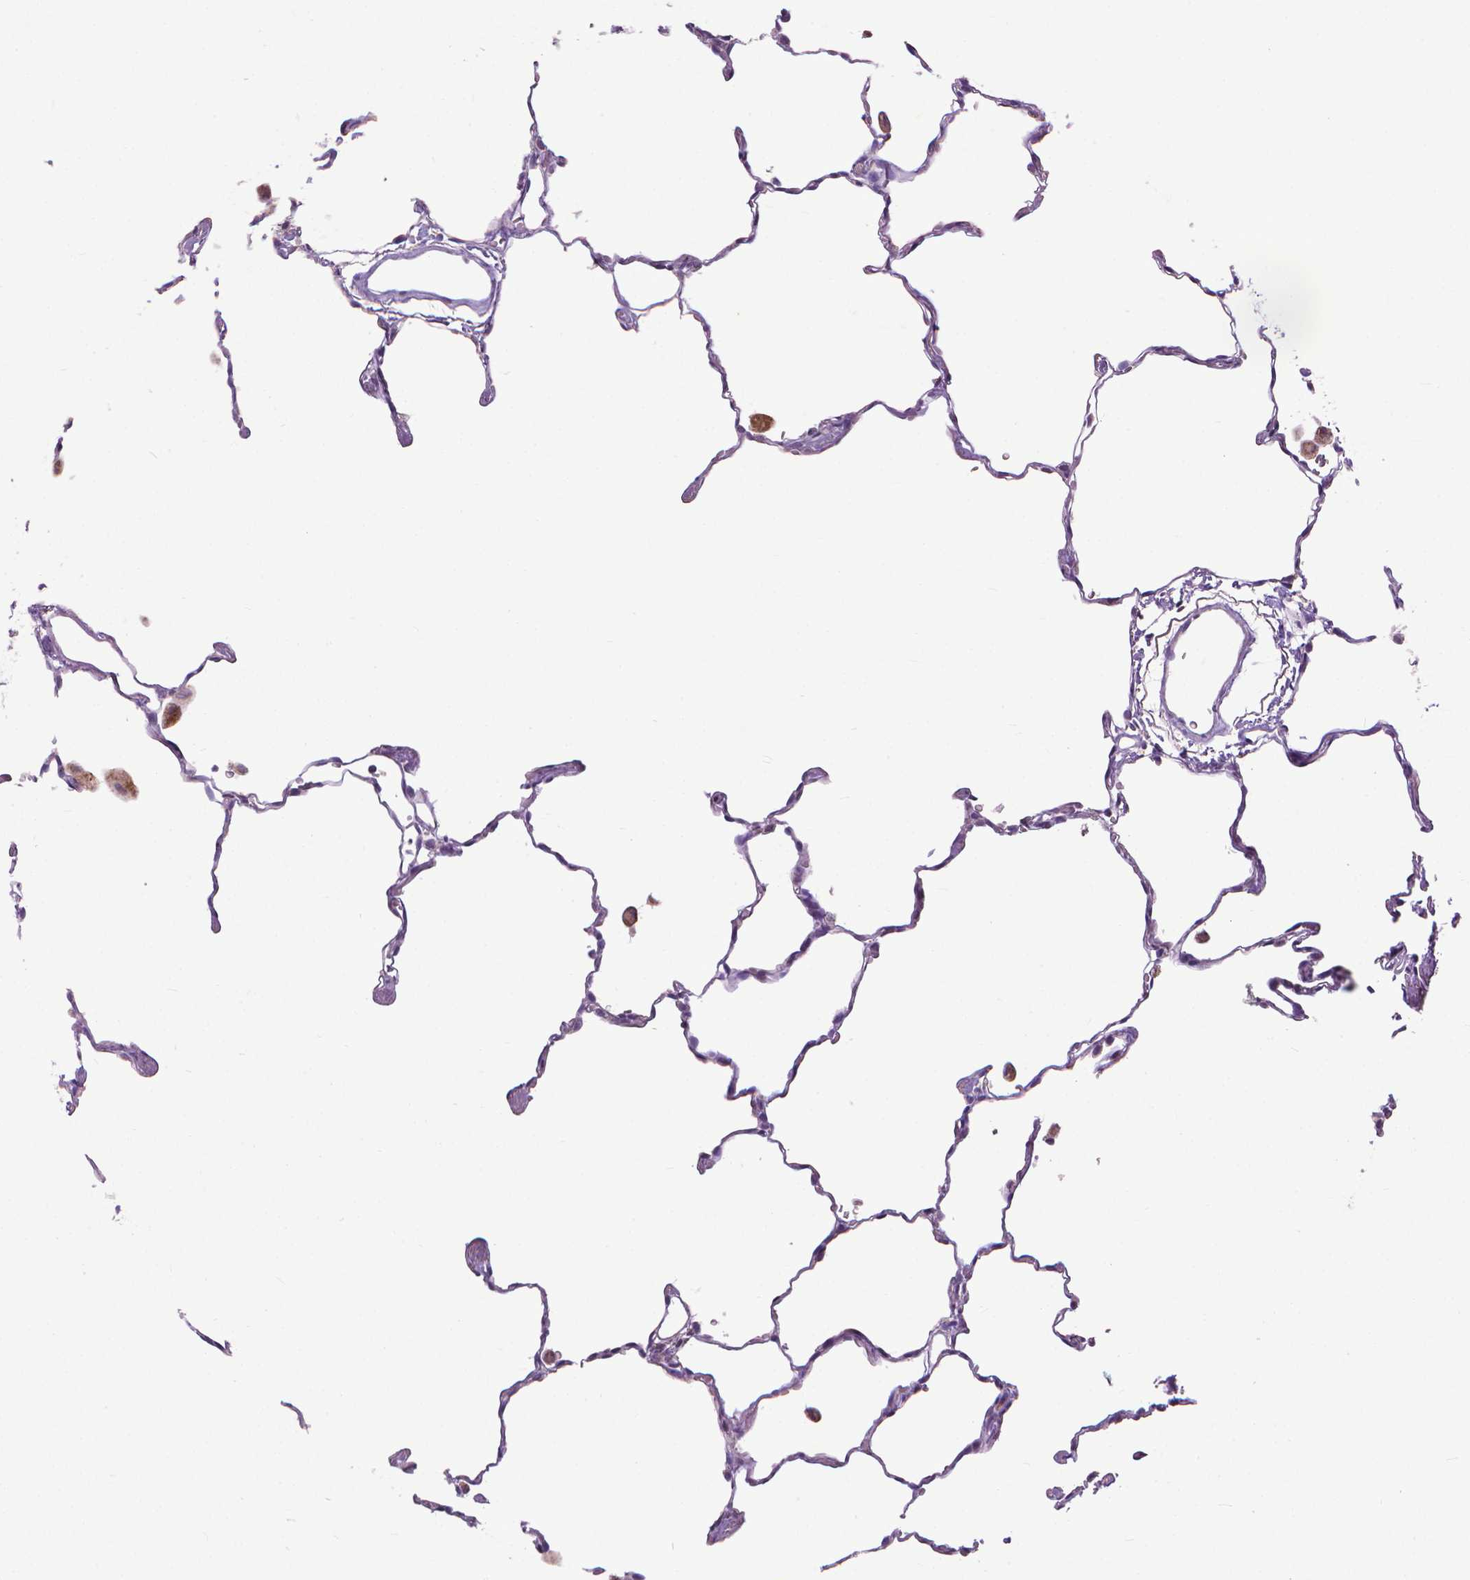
{"staining": {"intensity": "negative", "quantity": "none", "location": "none"}, "tissue": "lung", "cell_type": "Alveolar cells", "image_type": "normal", "snomed": [{"axis": "morphology", "description": "Normal tissue, NOS"}, {"axis": "topography", "description": "Lung"}], "caption": "DAB immunohistochemical staining of benign lung demonstrates no significant positivity in alveolar cells. The staining is performed using DAB brown chromogen with nuclei counter-stained in using hematoxylin.", "gene": "VDAC1", "patient": {"sex": "female", "age": 47}}